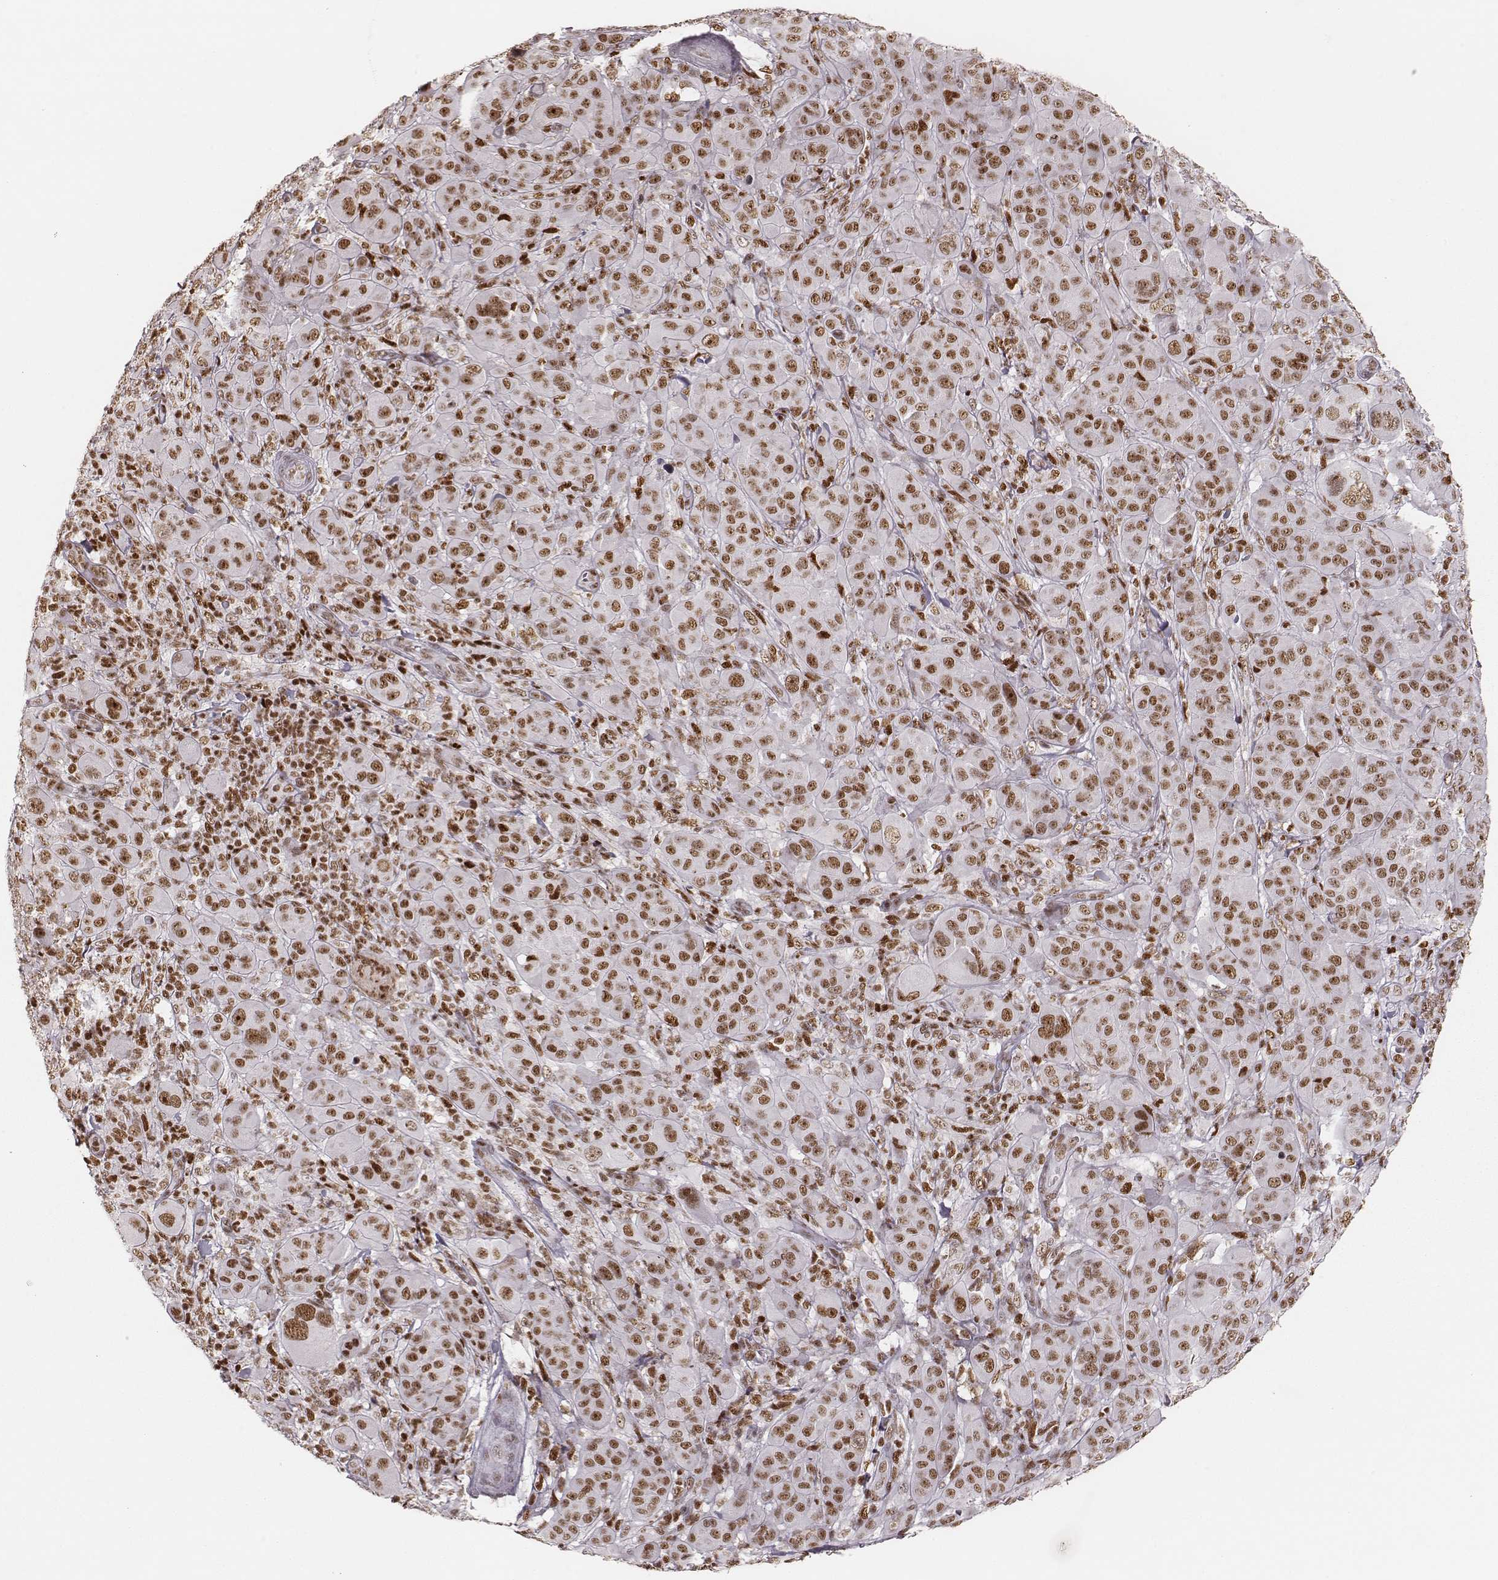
{"staining": {"intensity": "moderate", "quantity": ">75%", "location": "nuclear"}, "tissue": "melanoma", "cell_type": "Tumor cells", "image_type": "cancer", "snomed": [{"axis": "morphology", "description": "Malignant melanoma, NOS"}, {"axis": "topography", "description": "Skin"}], "caption": "Melanoma stained with a brown dye reveals moderate nuclear positive positivity in approximately >75% of tumor cells.", "gene": "PARP1", "patient": {"sex": "female", "age": 87}}